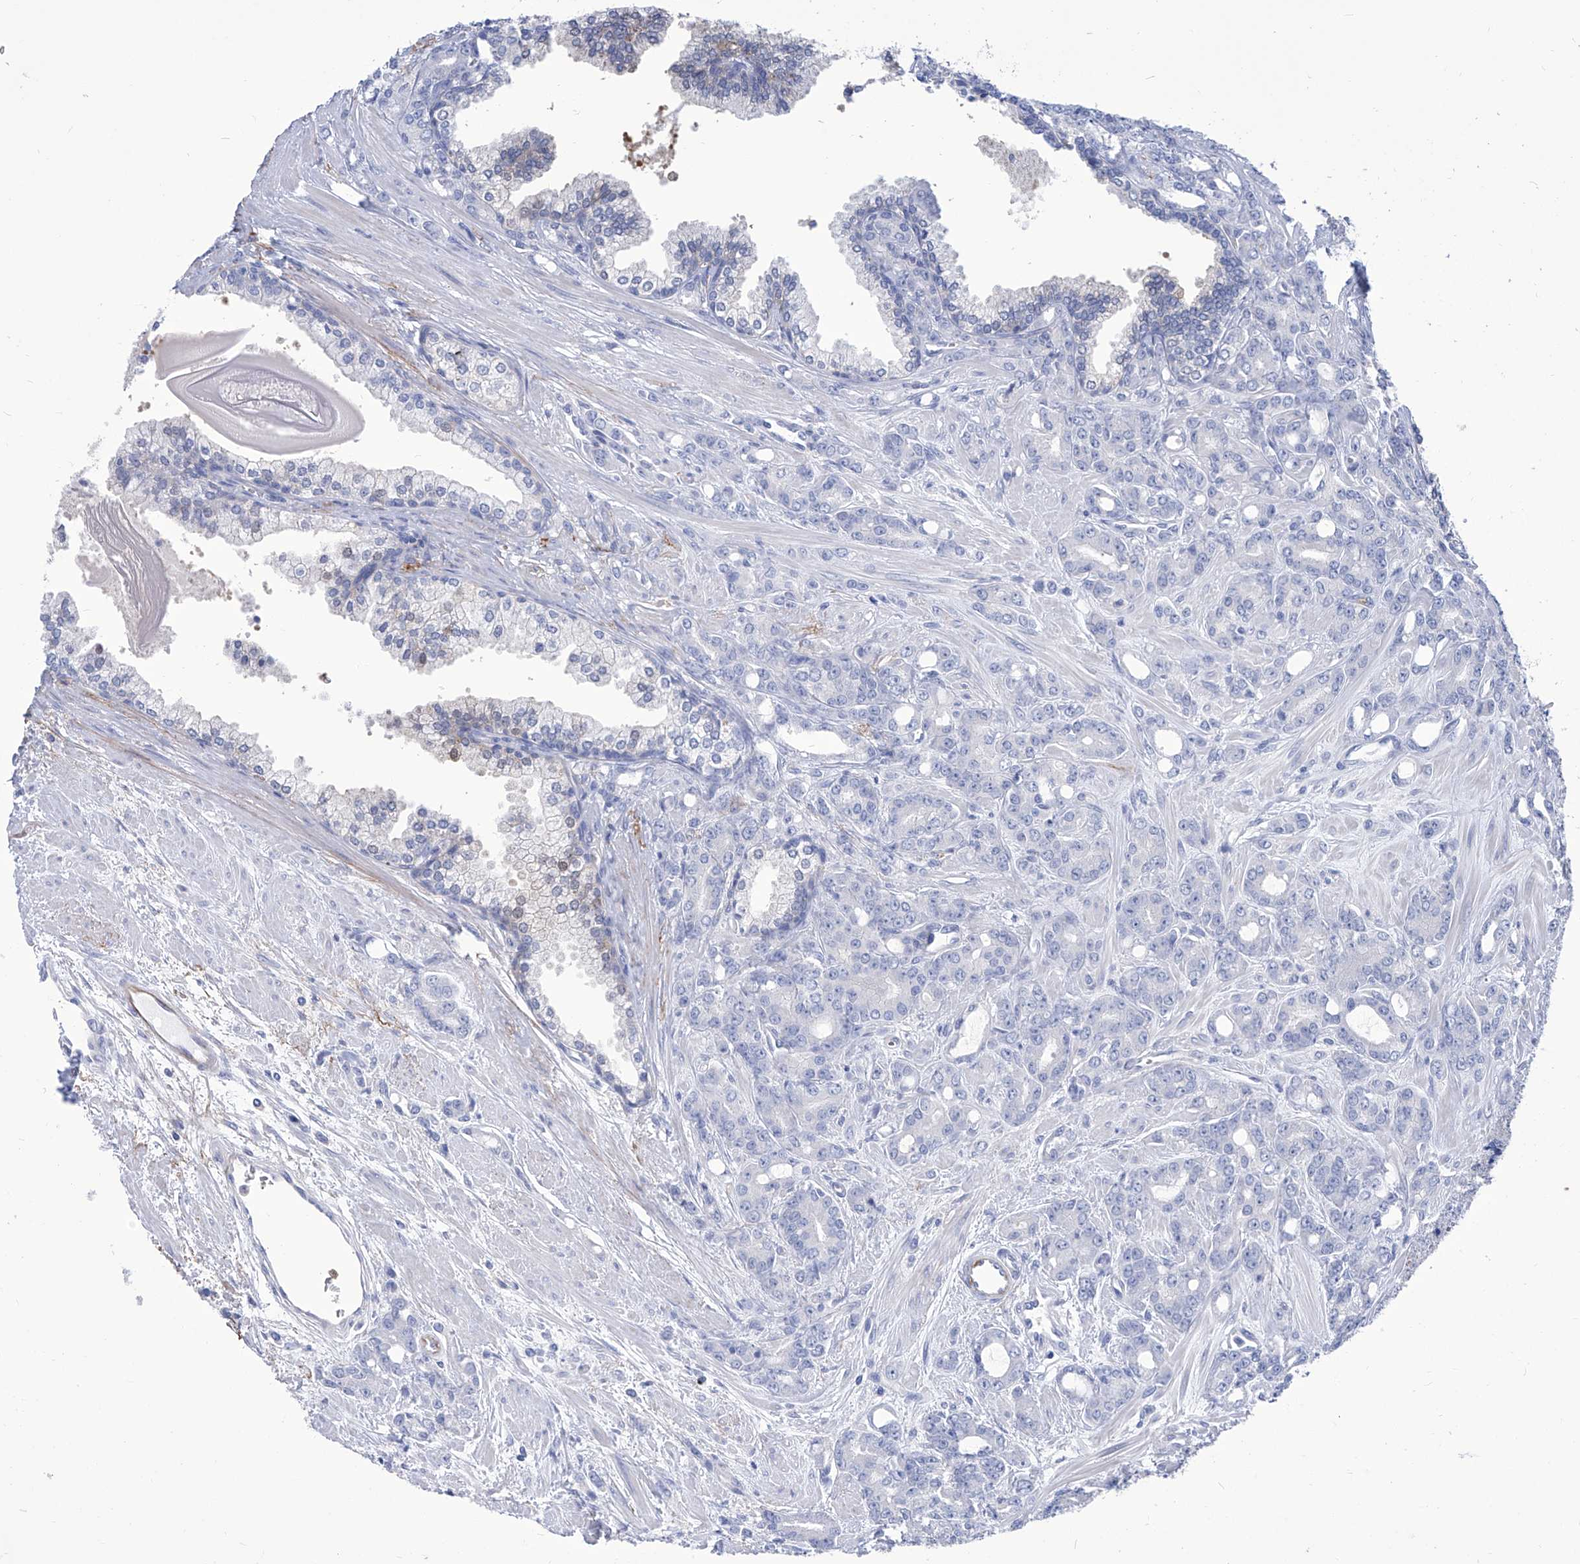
{"staining": {"intensity": "negative", "quantity": "none", "location": "none"}, "tissue": "prostate cancer", "cell_type": "Tumor cells", "image_type": "cancer", "snomed": [{"axis": "morphology", "description": "Adenocarcinoma, High grade"}, {"axis": "topography", "description": "Prostate"}], "caption": "Immunohistochemistry (IHC) histopathology image of neoplastic tissue: prostate cancer stained with DAB (3,3'-diaminobenzidine) shows no significant protein staining in tumor cells.", "gene": "SMS", "patient": {"sex": "male", "age": 62}}